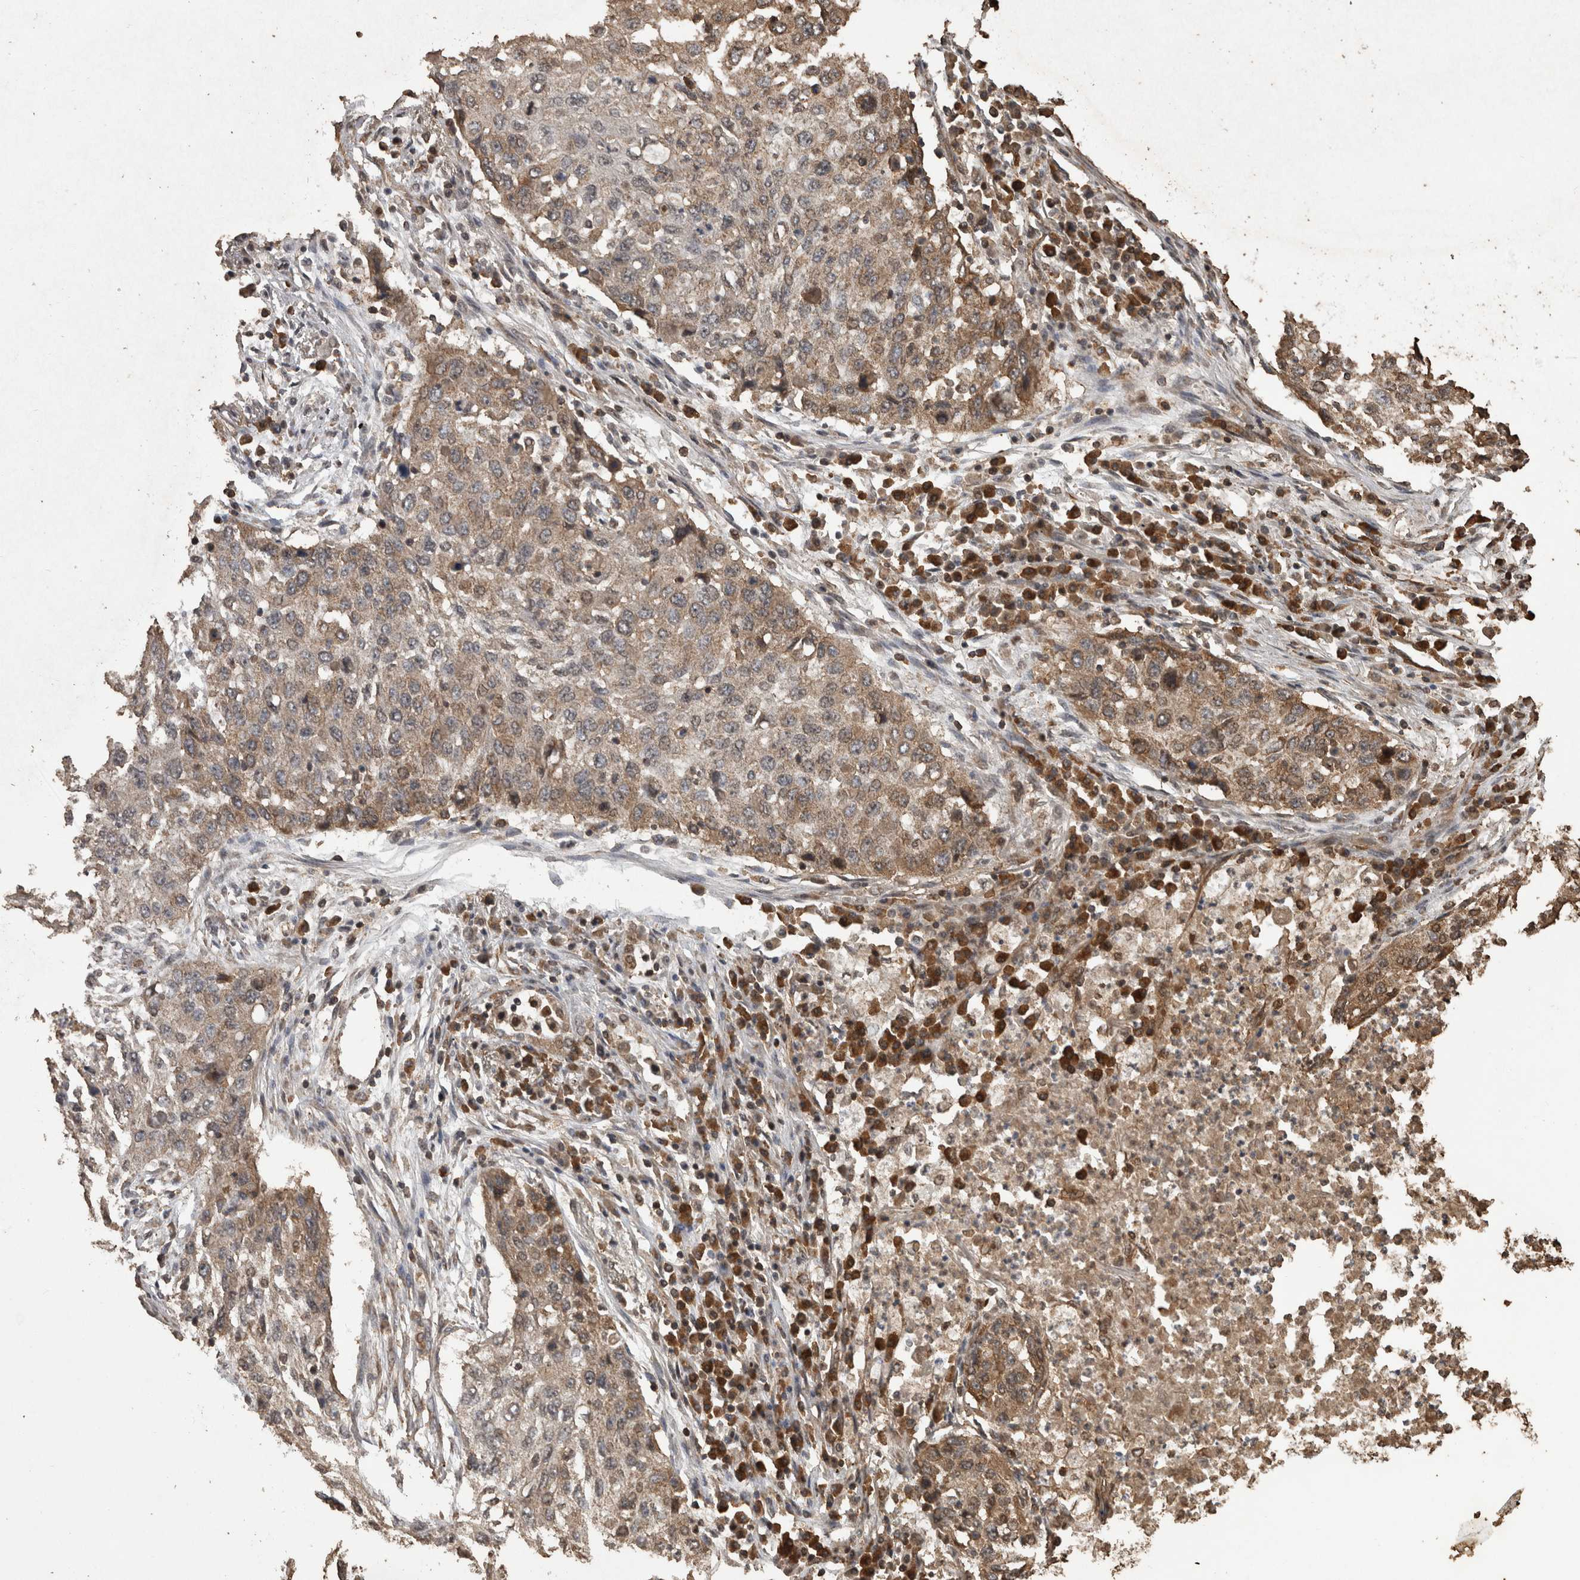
{"staining": {"intensity": "weak", "quantity": ">75%", "location": "cytoplasmic/membranous"}, "tissue": "lung cancer", "cell_type": "Tumor cells", "image_type": "cancer", "snomed": [{"axis": "morphology", "description": "Squamous cell carcinoma, NOS"}, {"axis": "topography", "description": "Lung"}], "caption": "Immunohistochemistry (IHC) image of neoplastic tissue: squamous cell carcinoma (lung) stained using IHC shows low levels of weak protein expression localized specifically in the cytoplasmic/membranous of tumor cells, appearing as a cytoplasmic/membranous brown color.", "gene": "PINK1", "patient": {"sex": "female", "age": 63}}